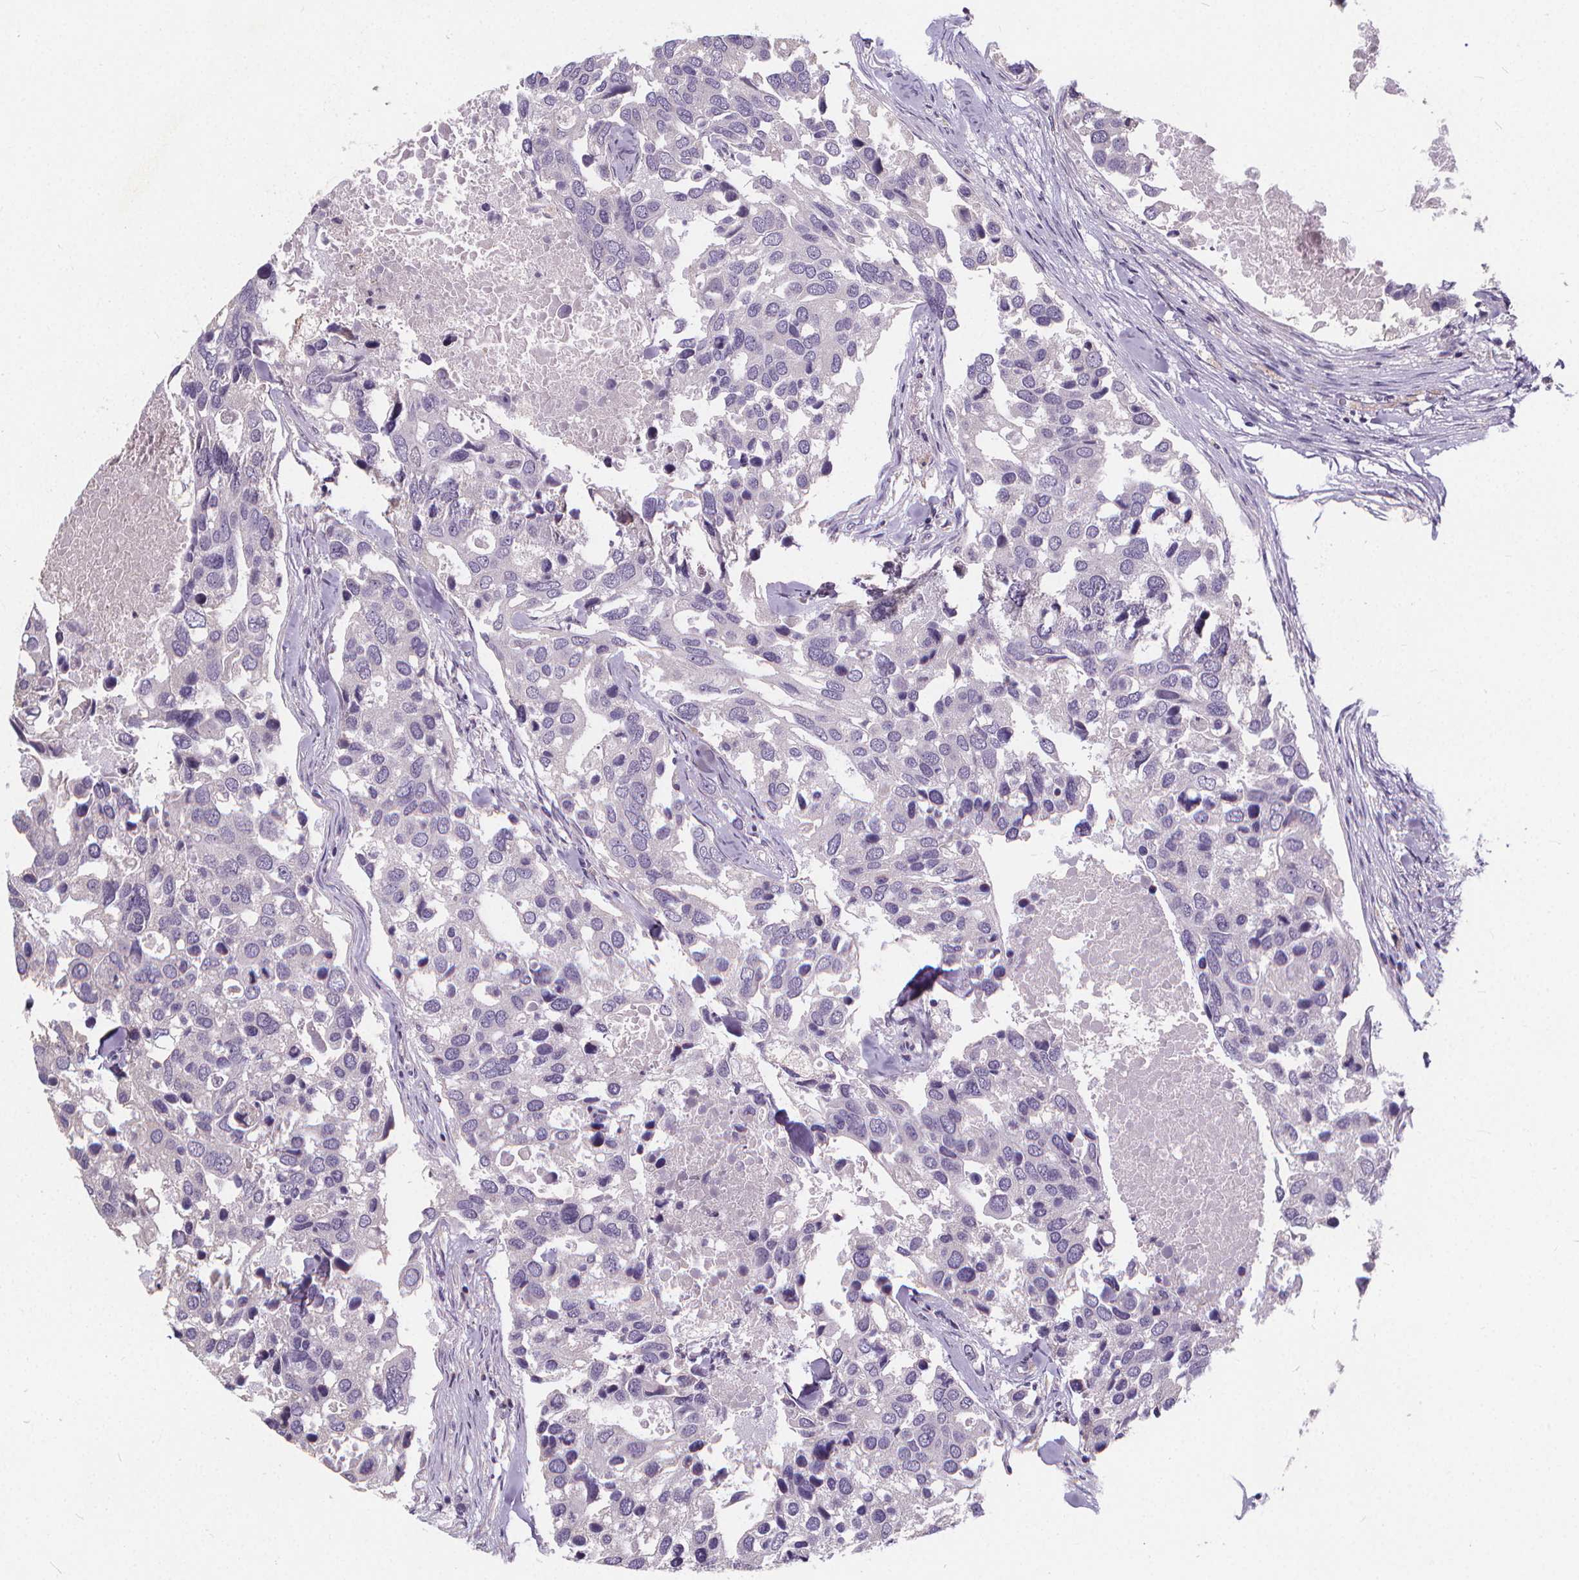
{"staining": {"intensity": "negative", "quantity": "none", "location": "none"}, "tissue": "breast cancer", "cell_type": "Tumor cells", "image_type": "cancer", "snomed": [{"axis": "morphology", "description": "Duct carcinoma"}, {"axis": "topography", "description": "Breast"}], "caption": "Tumor cells are negative for brown protein staining in breast cancer.", "gene": "ATP6V1D", "patient": {"sex": "female", "age": 83}}